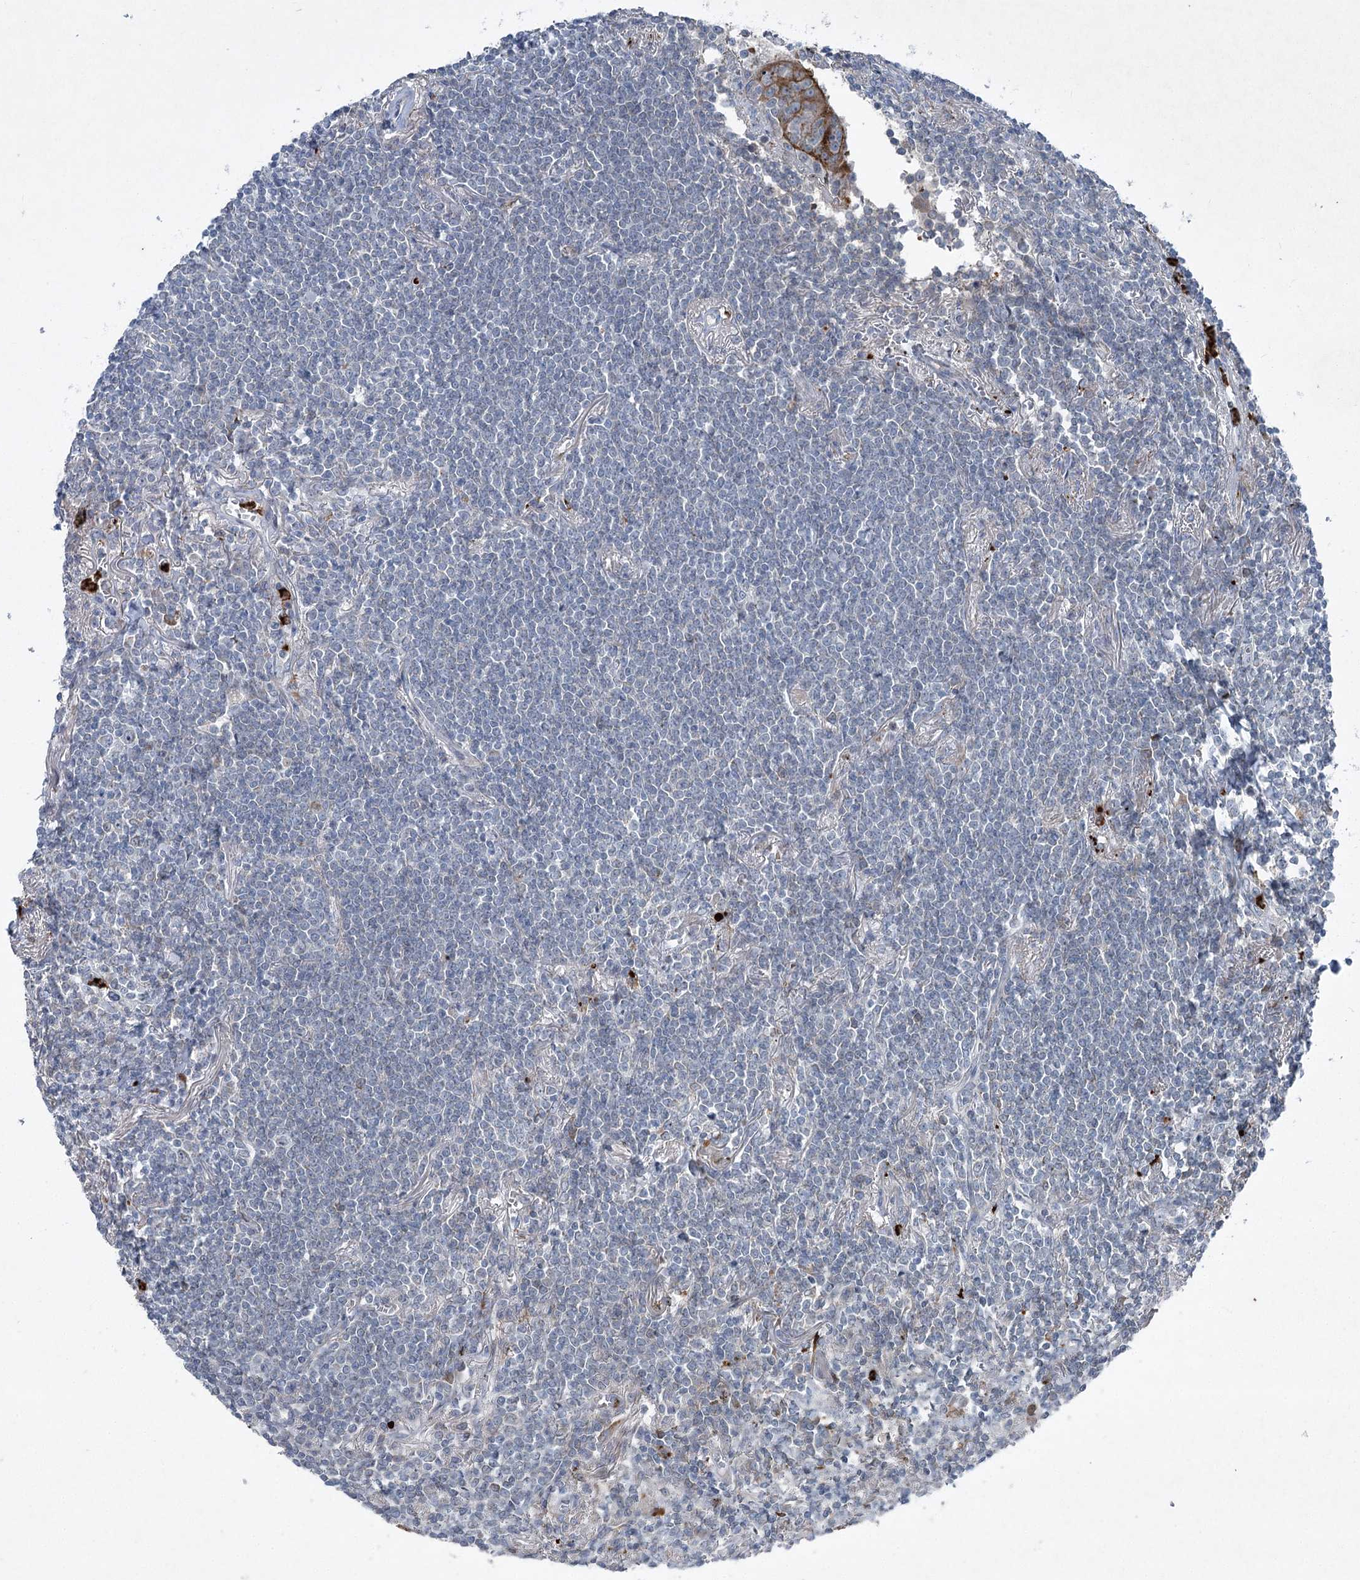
{"staining": {"intensity": "negative", "quantity": "none", "location": "none"}, "tissue": "lymphoma", "cell_type": "Tumor cells", "image_type": "cancer", "snomed": [{"axis": "morphology", "description": "Malignant lymphoma, non-Hodgkin's type, Low grade"}, {"axis": "topography", "description": "Lung"}], "caption": "The photomicrograph displays no staining of tumor cells in lymphoma. (DAB (3,3'-diaminobenzidine) immunohistochemistry (IHC) with hematoxylin counter stain).", "gene": "PLA2G12A", "patient": {"sex": "female", "age": 71}}